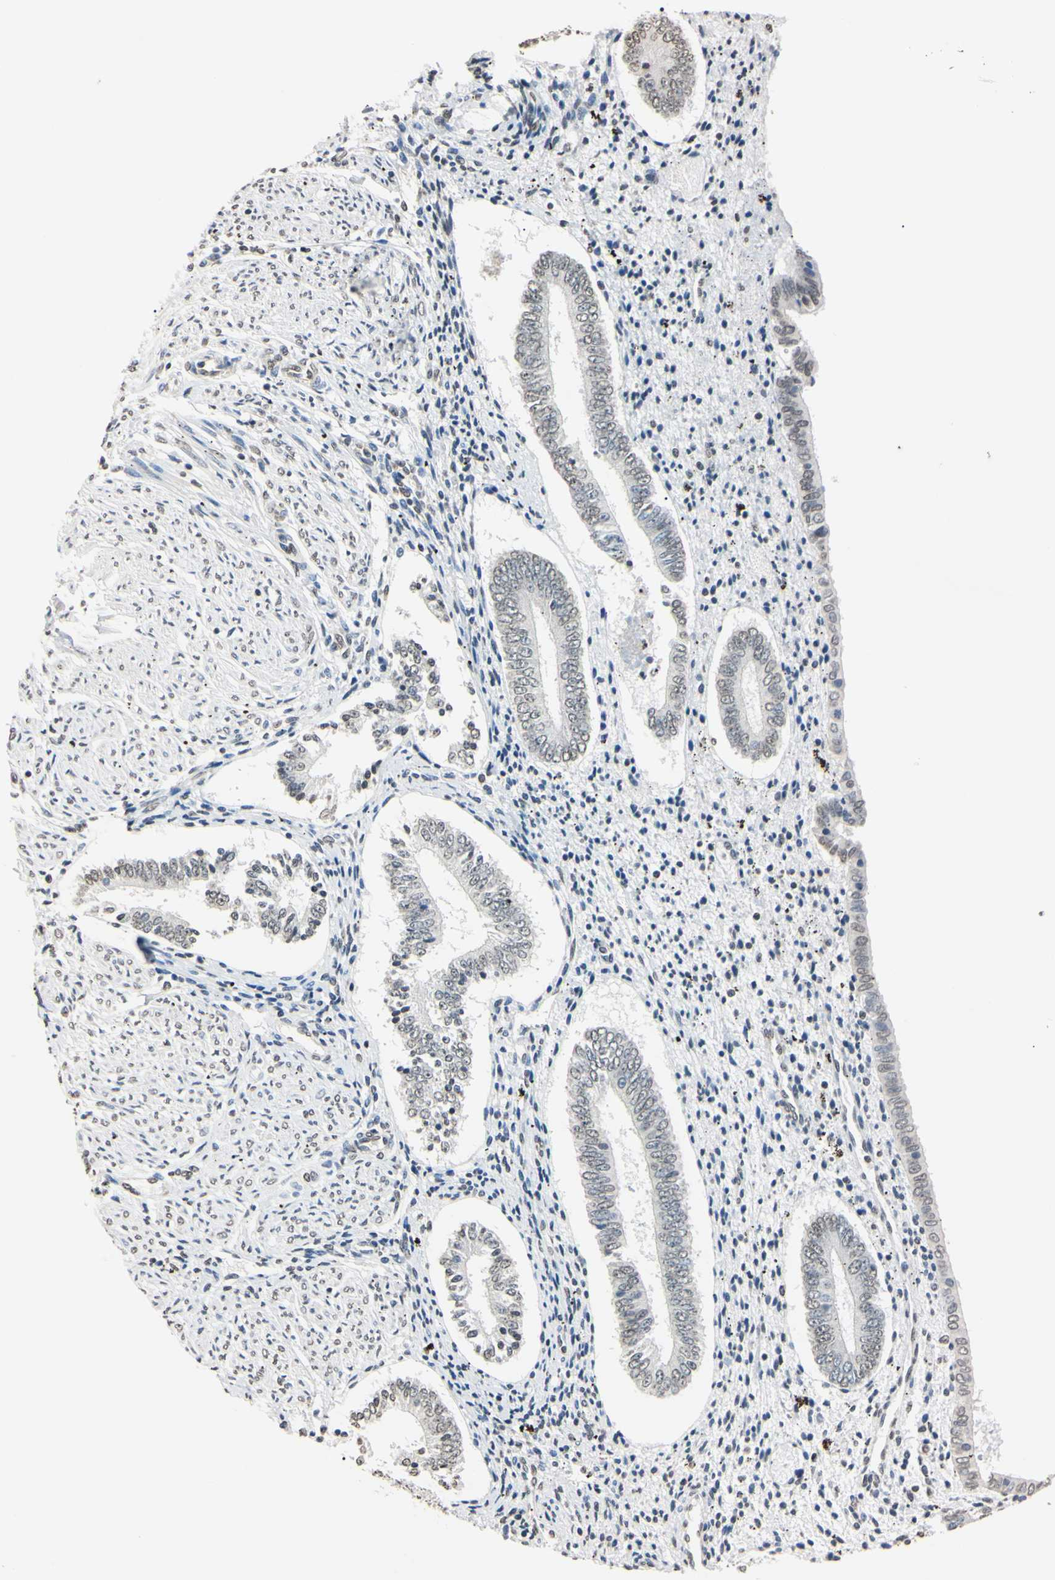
{"staining": {"intensity": "weak", "quantity": "25%-75%", "location": "nuclear"}, "tissue": "endometrium", "cell_type": "Cells in endometrial stroma", "image_type": "normal", "snomed": [{"axis": "morphology", "description": "Normal tissue, NOS"}, {"axis": "topography", "description": "Endometrium"}], "caption": "Brown immunohistochemical staining in benign human endometrium reveals weak nuclear staining in approximately 25%-75% of cells in endometrial stroma. (brown staining indicates protein expression, while blue staining denotes nuclei).", "gene": "CDC45", "patient": {"sex": "female", "age": 42}}